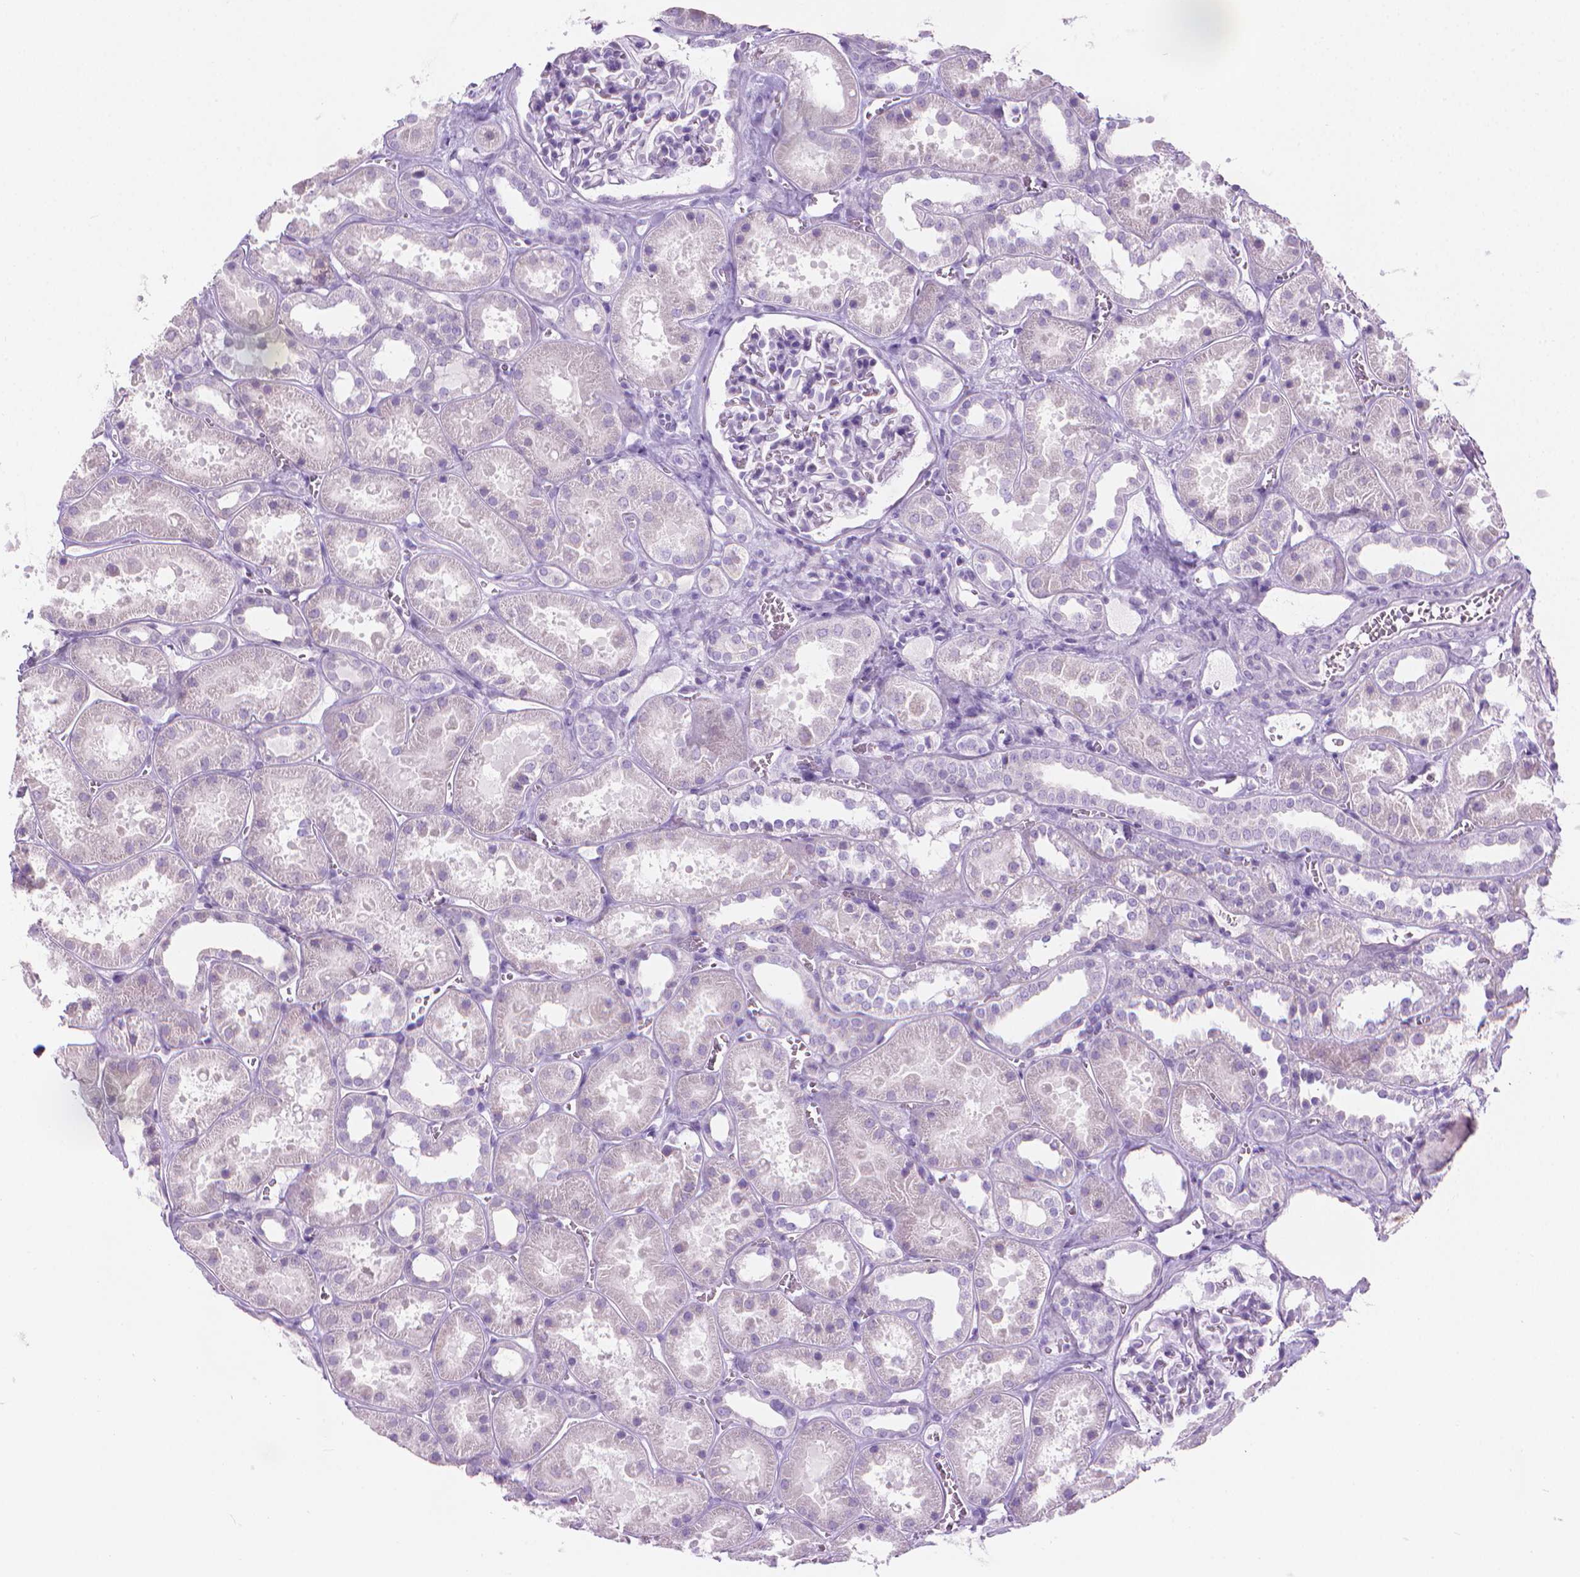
{"staining": {"intensity": "negative", "quantity": "none", "location": "none"}, "tissue": "kidney", "cell_type": "Cells in glomeruli", "image_type": "normal", "snomed": [{"axis": "morphology", "description": "Normal tissue, NOS"}, {"axis": "topography", "description": "Kidney"}], "caption": "DAB immunohistochemical staining of unremarkable human kidney demonstrates no significant staining in cells in glomeruli. (DAB (3,3'-diaminobenzidine) IHC with hematoxylin counter stain).", "gene": "CFAP52", "patient": {"sex": "female", "age": 41}}